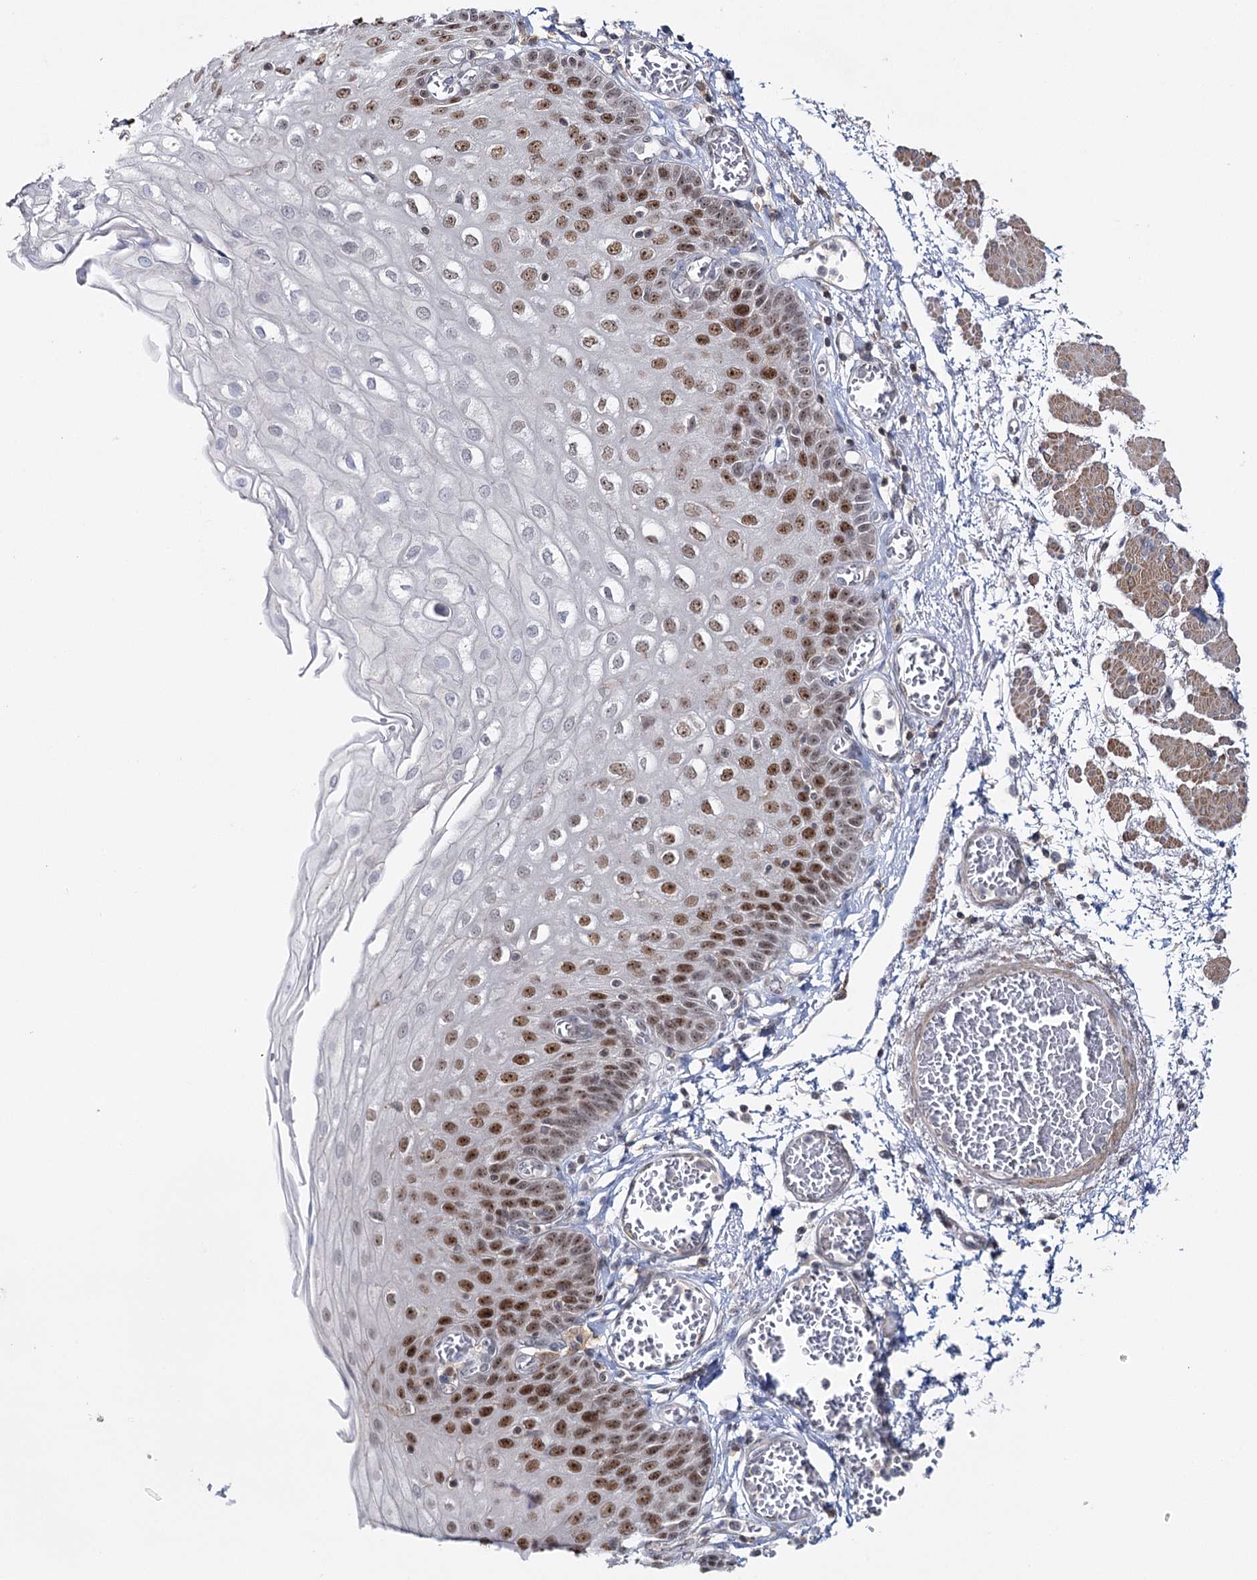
{"staining": {"intensity": "moderate", "quantity": "25%-75%", "location": "nuclear"}, "tissue": "esophagus", "cell_type": "Squamous epithelial cells", "image_type": "normal", "snomed": [{"axis": "morphology", "description": "Normal tissue, NOS"}, {"axis": "topography", "description": "Esophagus"}], "caption": "IHC (DAB (3,3'-diaminobenzidine)) staining of normal esophagus exhibits moderate nuclear protein positivity in about 25%-75% of squamous epithelial cells.", "gene": "ZC3H8", "patient": {"sex": "male", "age": 81}}